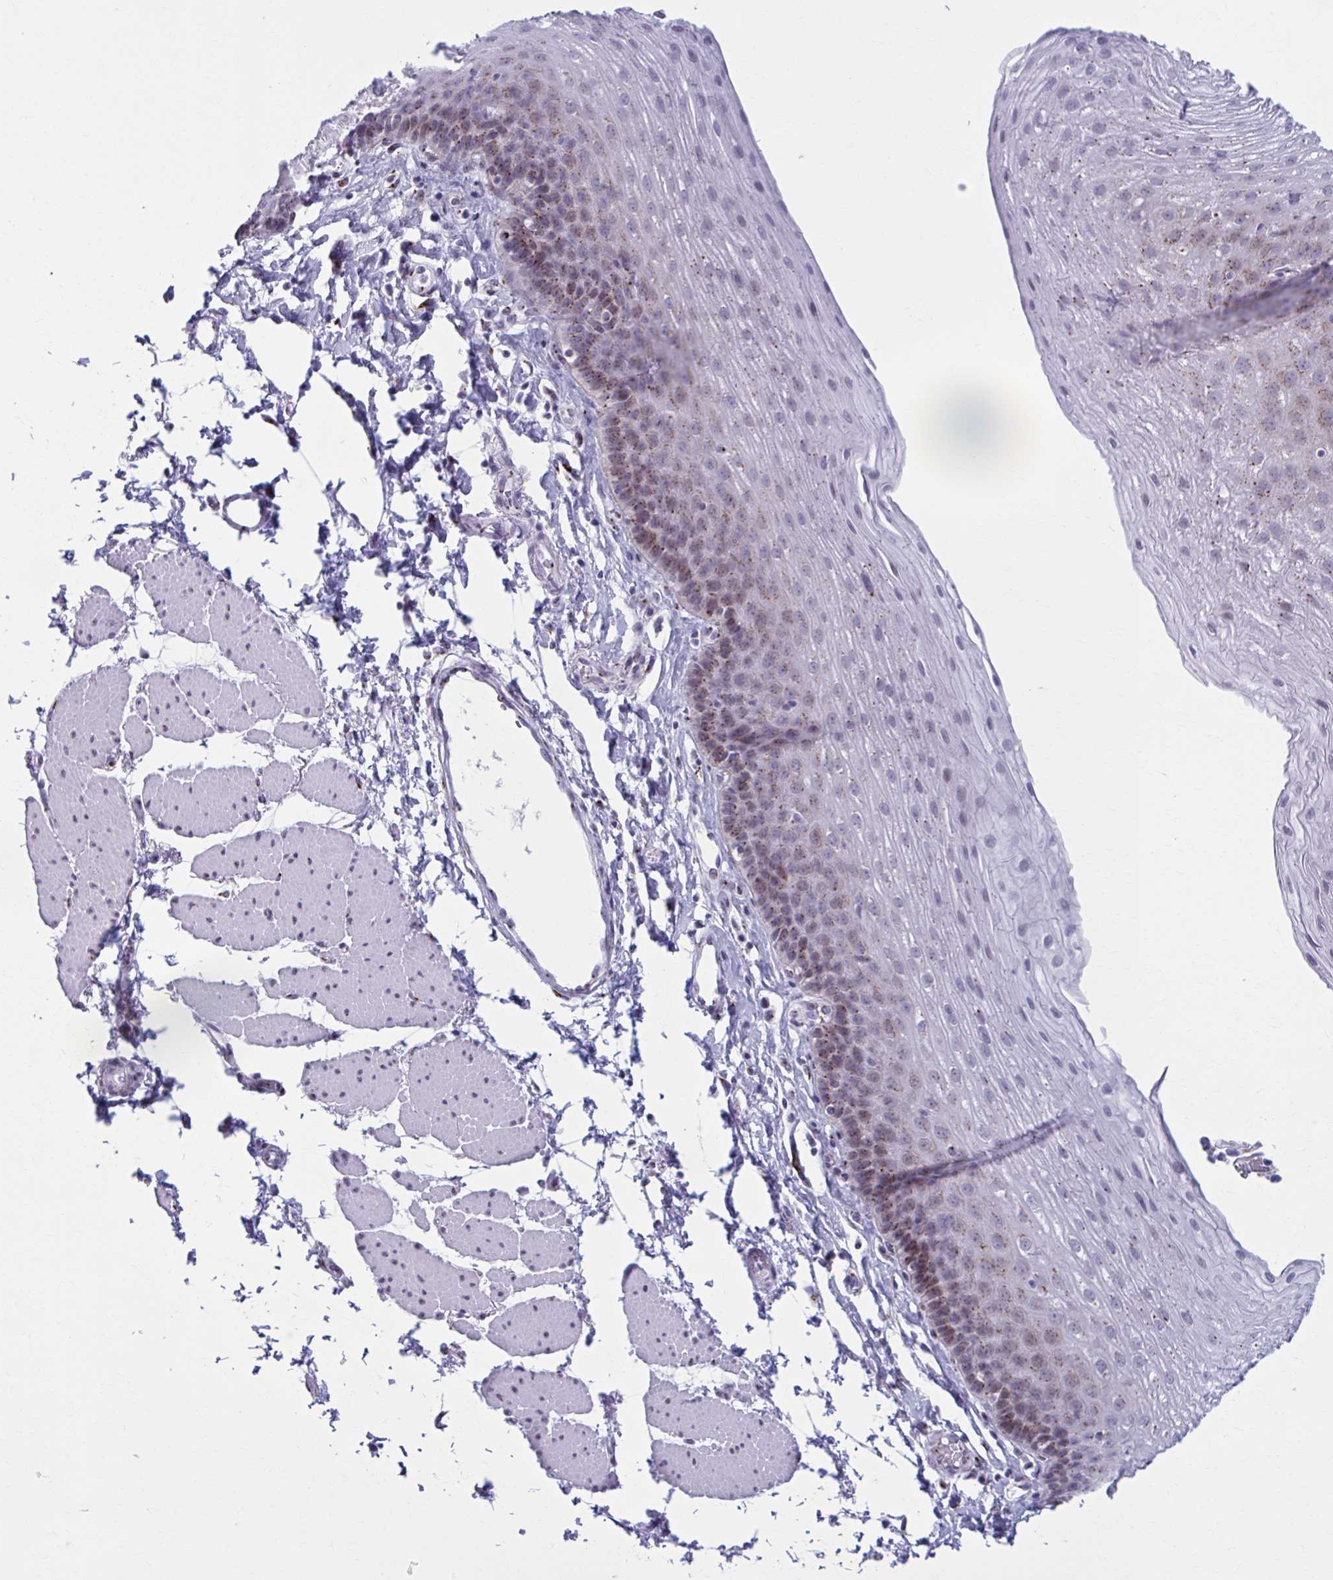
{"staining": {"intensity": "moderate", "quantity": "25%-75%", "location": "cytoplasmic/membranous,nuclear"}, "tissue": "esophagus", "cell_type": "Squamous epithelial cells", "image_type": "normal", "snomed": [{"axis": "morphology", "description": "Normal tissue, NOS"}, {"axis": "topography", "description": "Esophagus"}], "caption": "Squamous epithelial cells display medium levels of moderate cytoplasmic/membranous,nuclear positivity in approximately 25%-75% of cells in benign esophagus. (DAB (3,3'-diaminobenzidine) IHC, brown staining for protein, blue staining for nuclei).", "gene": "ZNF682", "patient": {"sex": "female", "age": 81}}